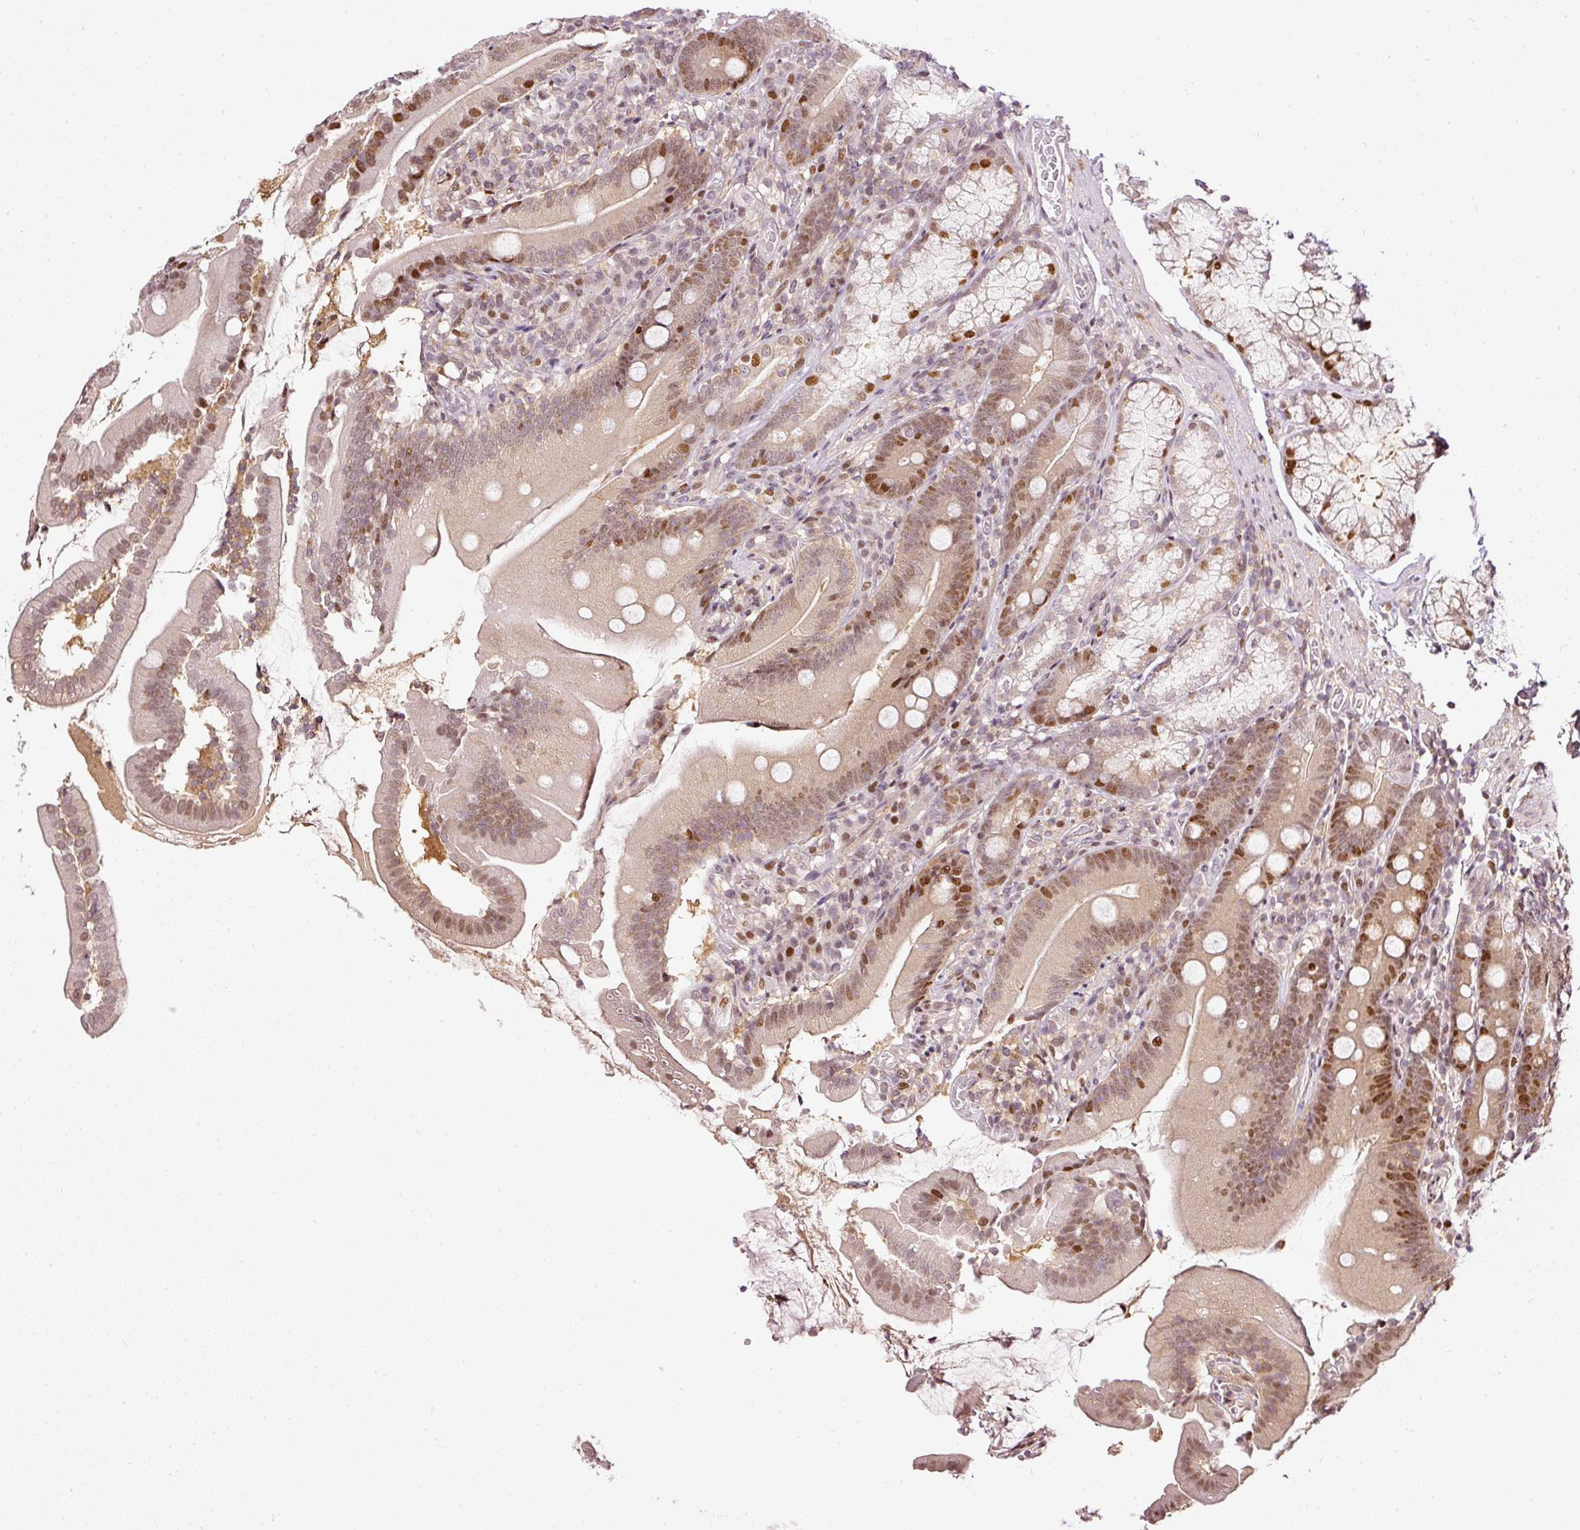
{"staining": {"intensity": "strong", "quantity": "25%-75%", "location": "cytoplasmic/membranous,nuclear"}, "tissue": "duodenum", "cell_type": "Glandular cells", "image_type": "normal", "snomed": [{"axis": "morphology", "description": "Normal tissue, NOS"}, {"axis": "topography", "description": "Duodenum"}], "caption": "IHC staining of unremarkable duodenum, which shows high levels of strong cytoplasmic/membranous,nuclear positivity in approximately 25%-75% of glandular cells indicating strong cytoplasmic/membranous,nuclear protein staining. The staining was performed using DAB (brown) for protein detection and nuclei were counterstained in hematoxylin (blue).", "gene": "ZNF778", "patient": {"sex": "female", "age": 67}}